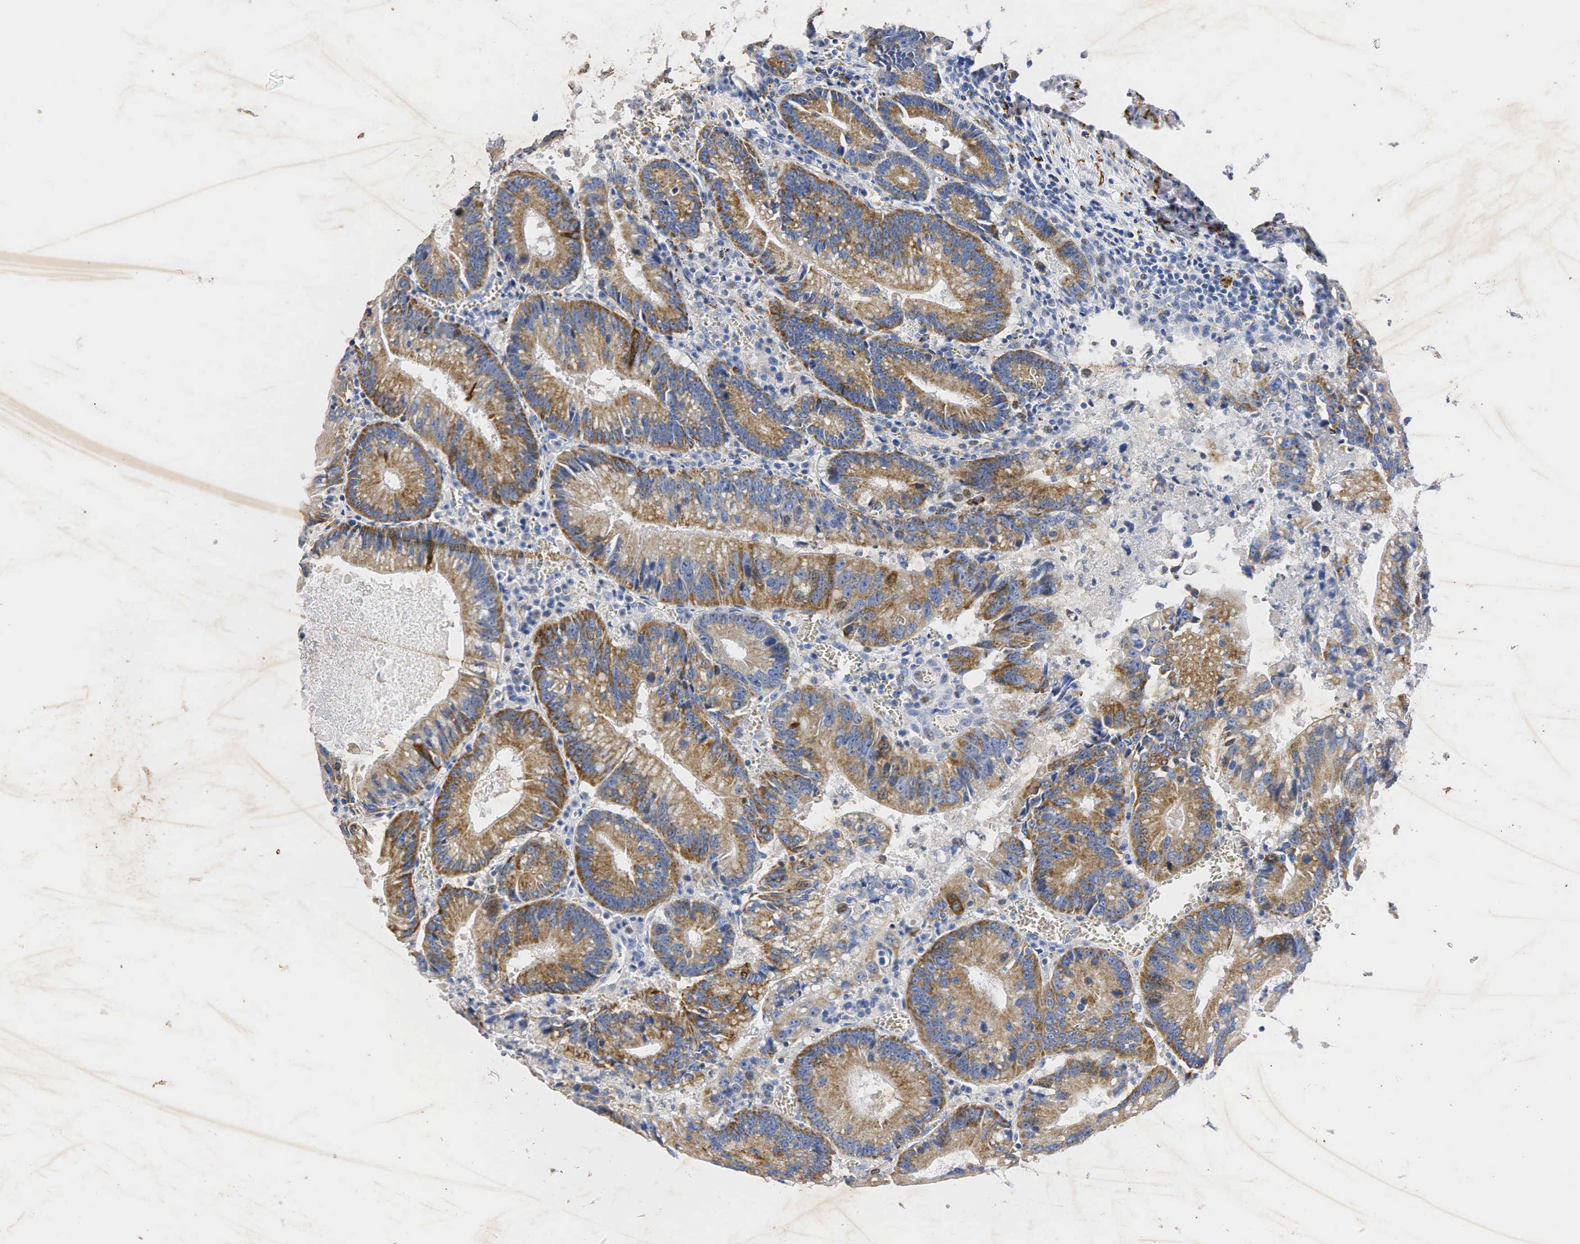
{"staining": {"intensity": "moderate", "quantity": ">75%", "location": "cytoplasmic/membranous"}, "tissue": "colorectal cancer", "cell_type": "Tumor cells", "image_type": "cancer", "snomed": [{"axis": "morphology", "description": "Adenocarcinoma, NOS"}, {"axis": "topography", "description": "Rectum"}], "caption": "Immunohistochemistry of colorectal adenocarcinoma displays medium levels of moderate cytoplasmic/membranous positivity in about >75% of tumor cells.", "gene": "SYP", "patient": {"sex": "female", "age": 81}}